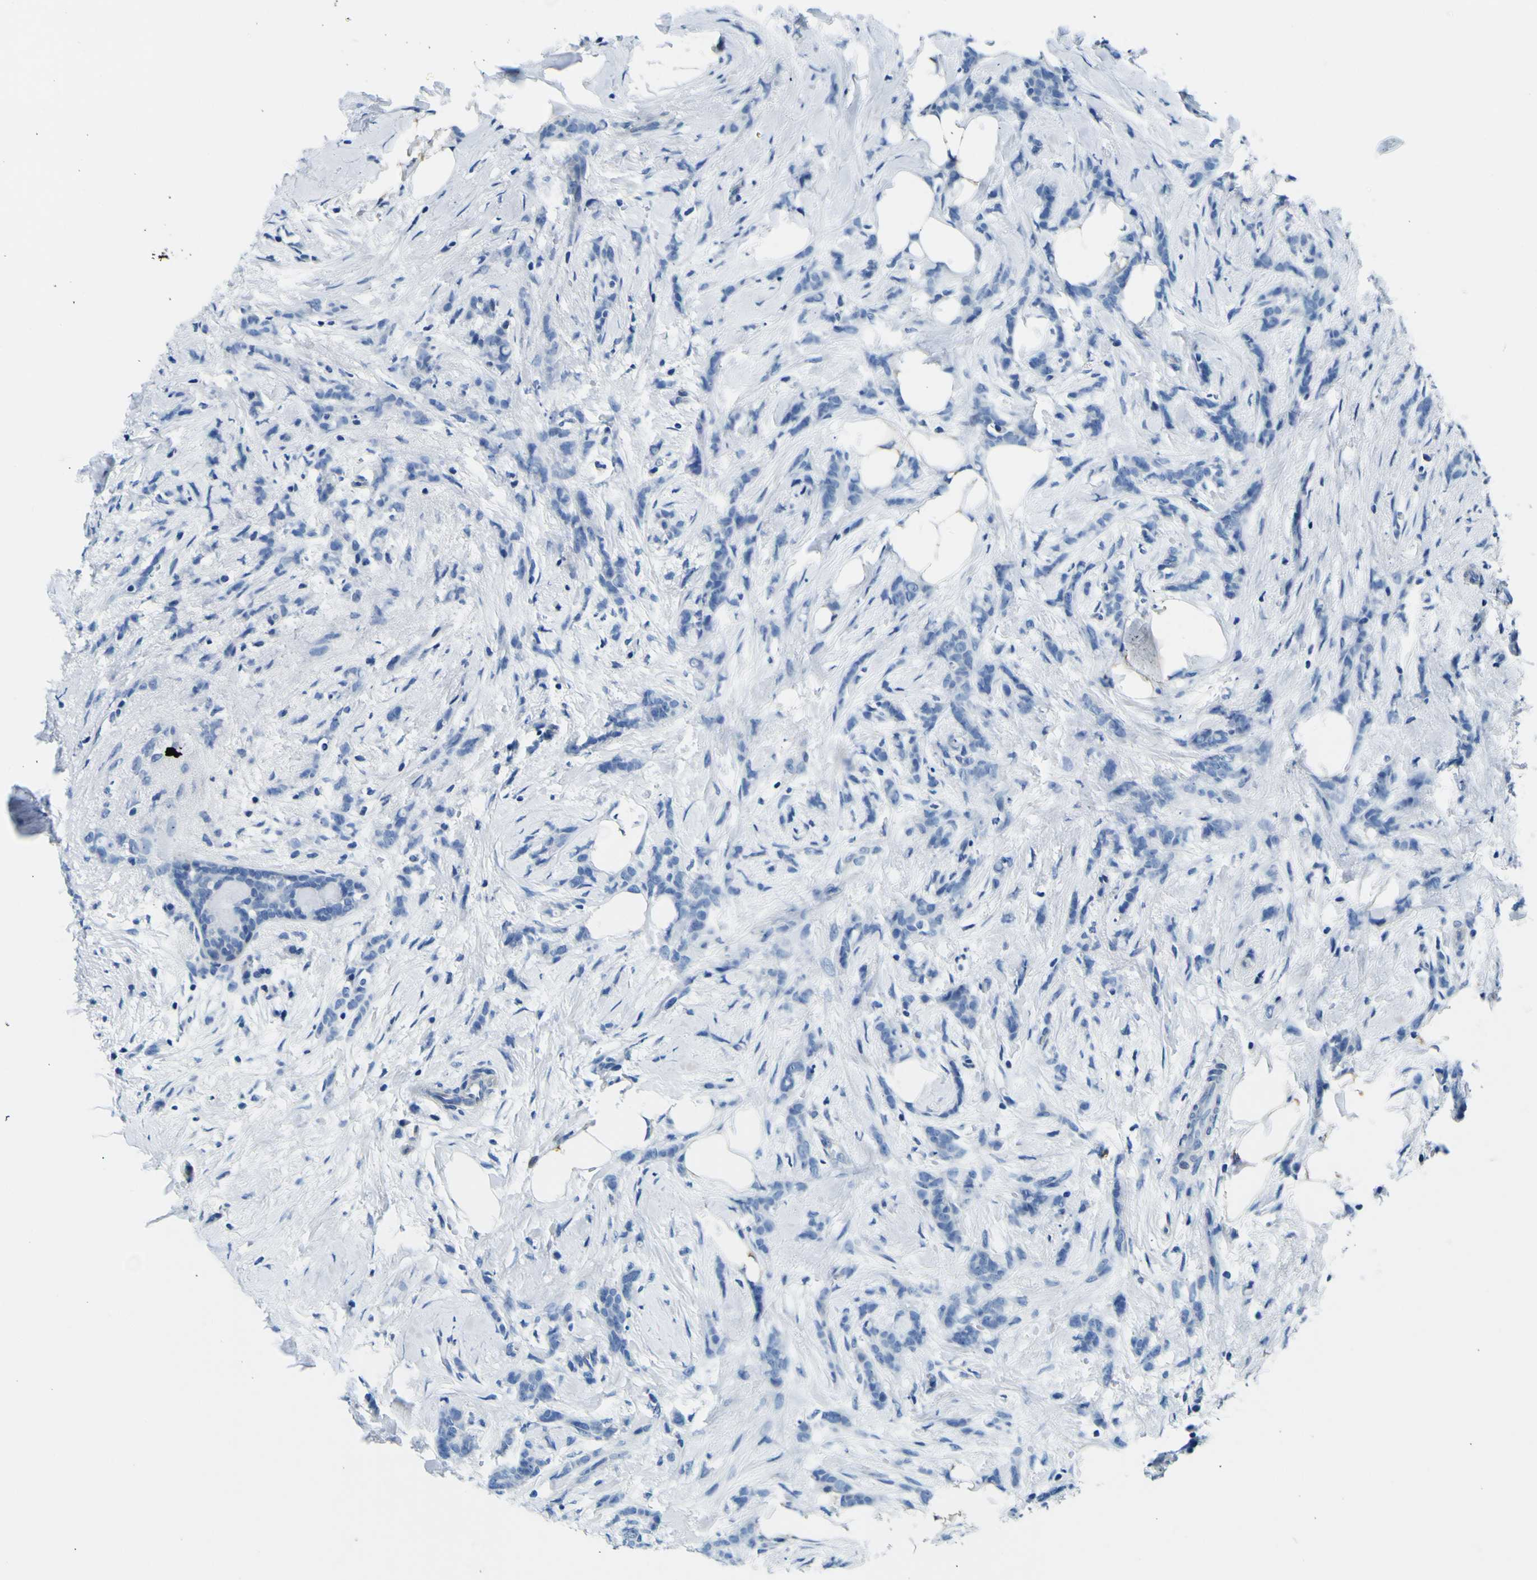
{"staining": {"intensity": "negative", "quantity": "none", "location": "none"}, "tissue": "breast cancer", "cell_type": "Tumor cells", "image_type": "cancer", "snomed": [{"axis": "morphology", "description": "Lobular carcinoma, in situ"}, {"axis": "morphology", "description": "Lobular carcinoma"}, {"axis": "topography", "description": "Breast"}], "caption": "Breast cancer (lobular carcinoma) was stained to show a protein in brown. There is no significant expression in tumor cells. (DAB (3,3'-diaminobenzidine) immunohistochemistry visualized using brightfield microscopy, high magnification).", "gene": "ADGRA2", "patient": {"sex": "female", "age": 41}}